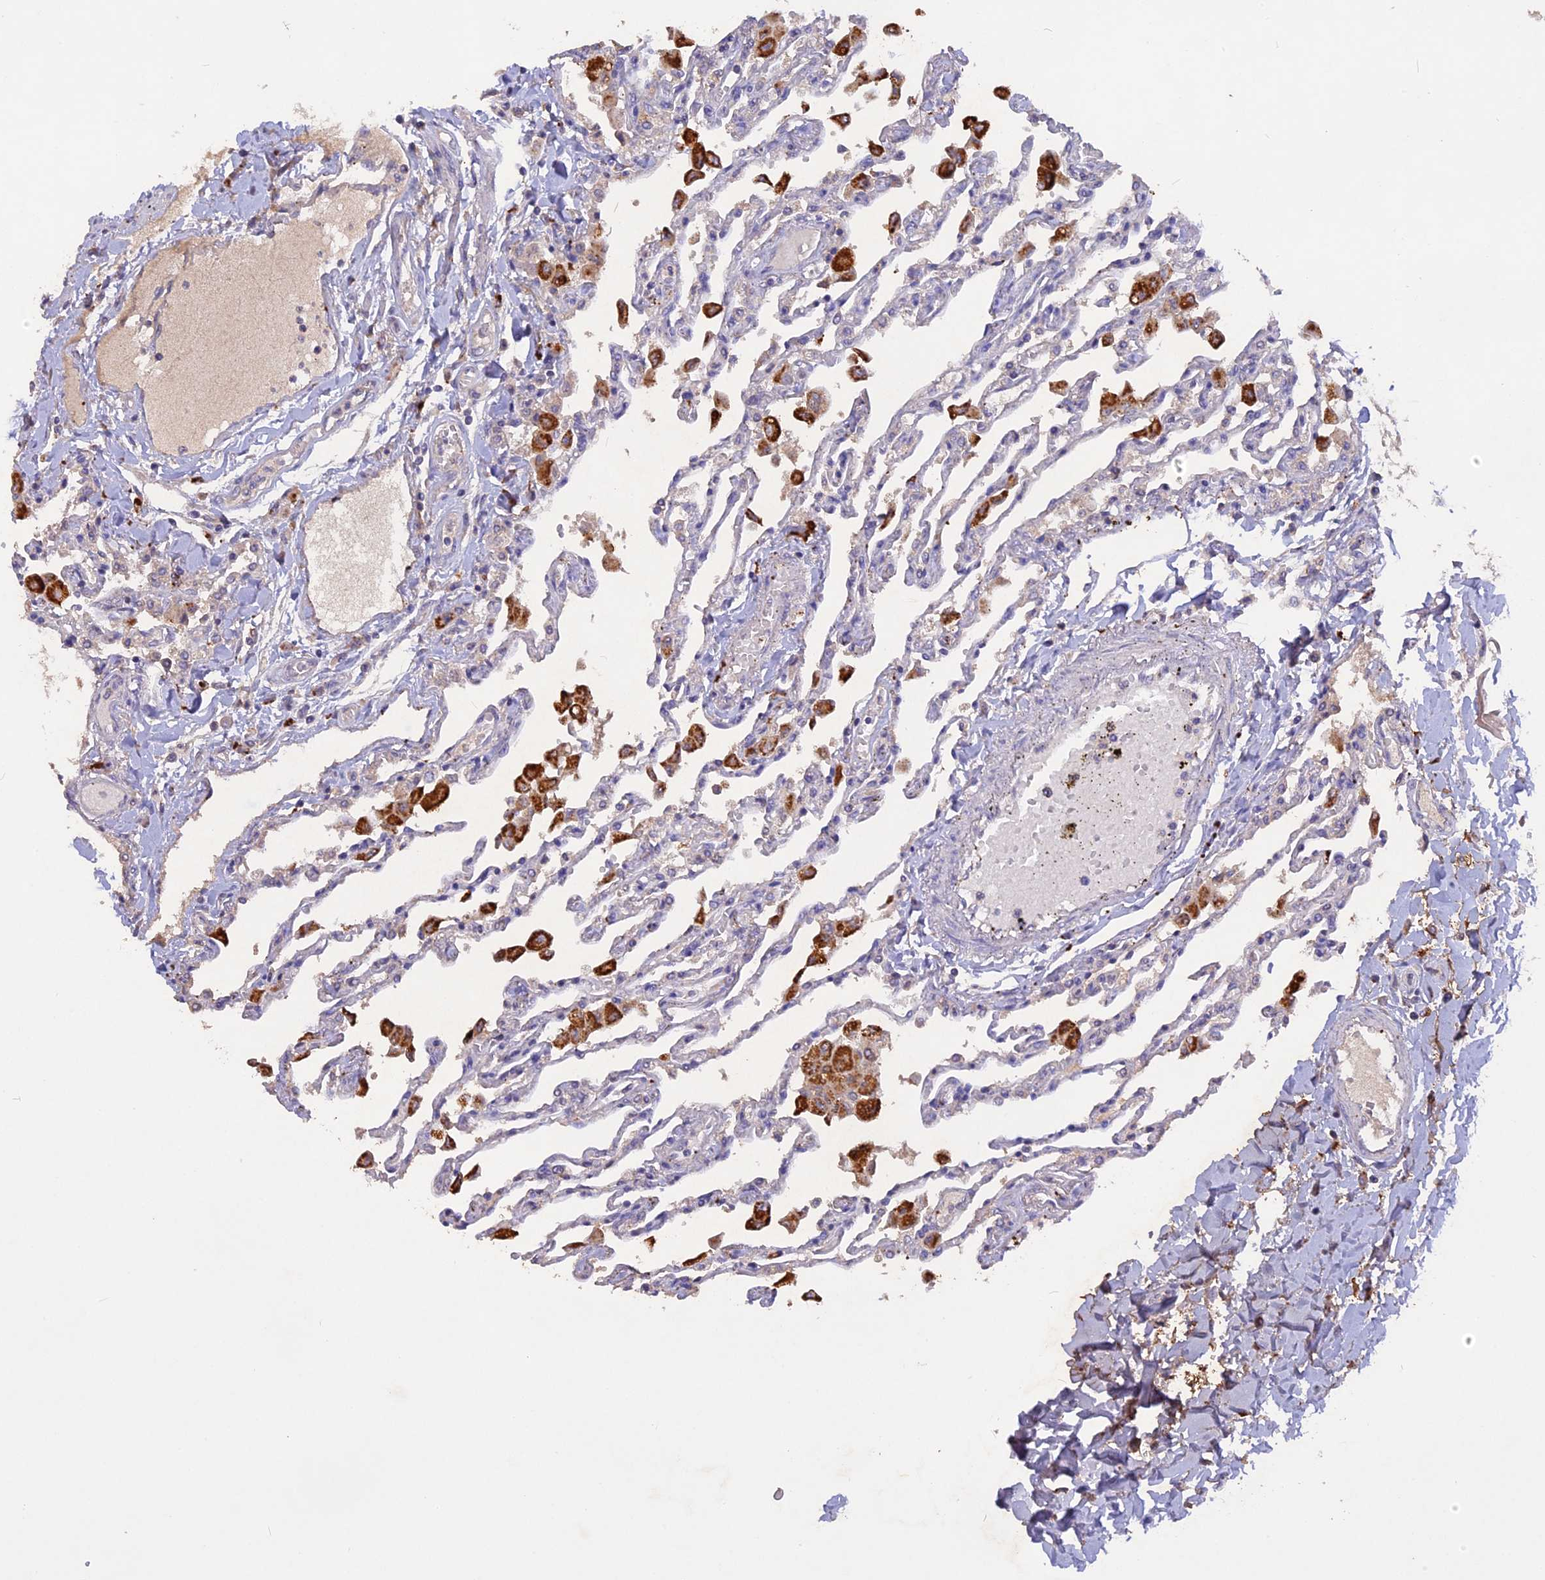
{"staining": {"intensity": "negative", "quantity": "none", "location": "none"}, "tissue": "lung", "cell_type": "Alveolar cells", "image_type": "normal", "snomed": [{"axis": "morphology", "description": "Normal tissue, NOS"}, {"axis": "topography", "description": "Bronchus"}, {"axis": "topography", "description": "Lung"}], "caption": "Human lung stained for a protein using IHC displays no expression in alveolar cells.", "gene": "SLC26A4", "patient": {"sex": "female", "age": 49}}